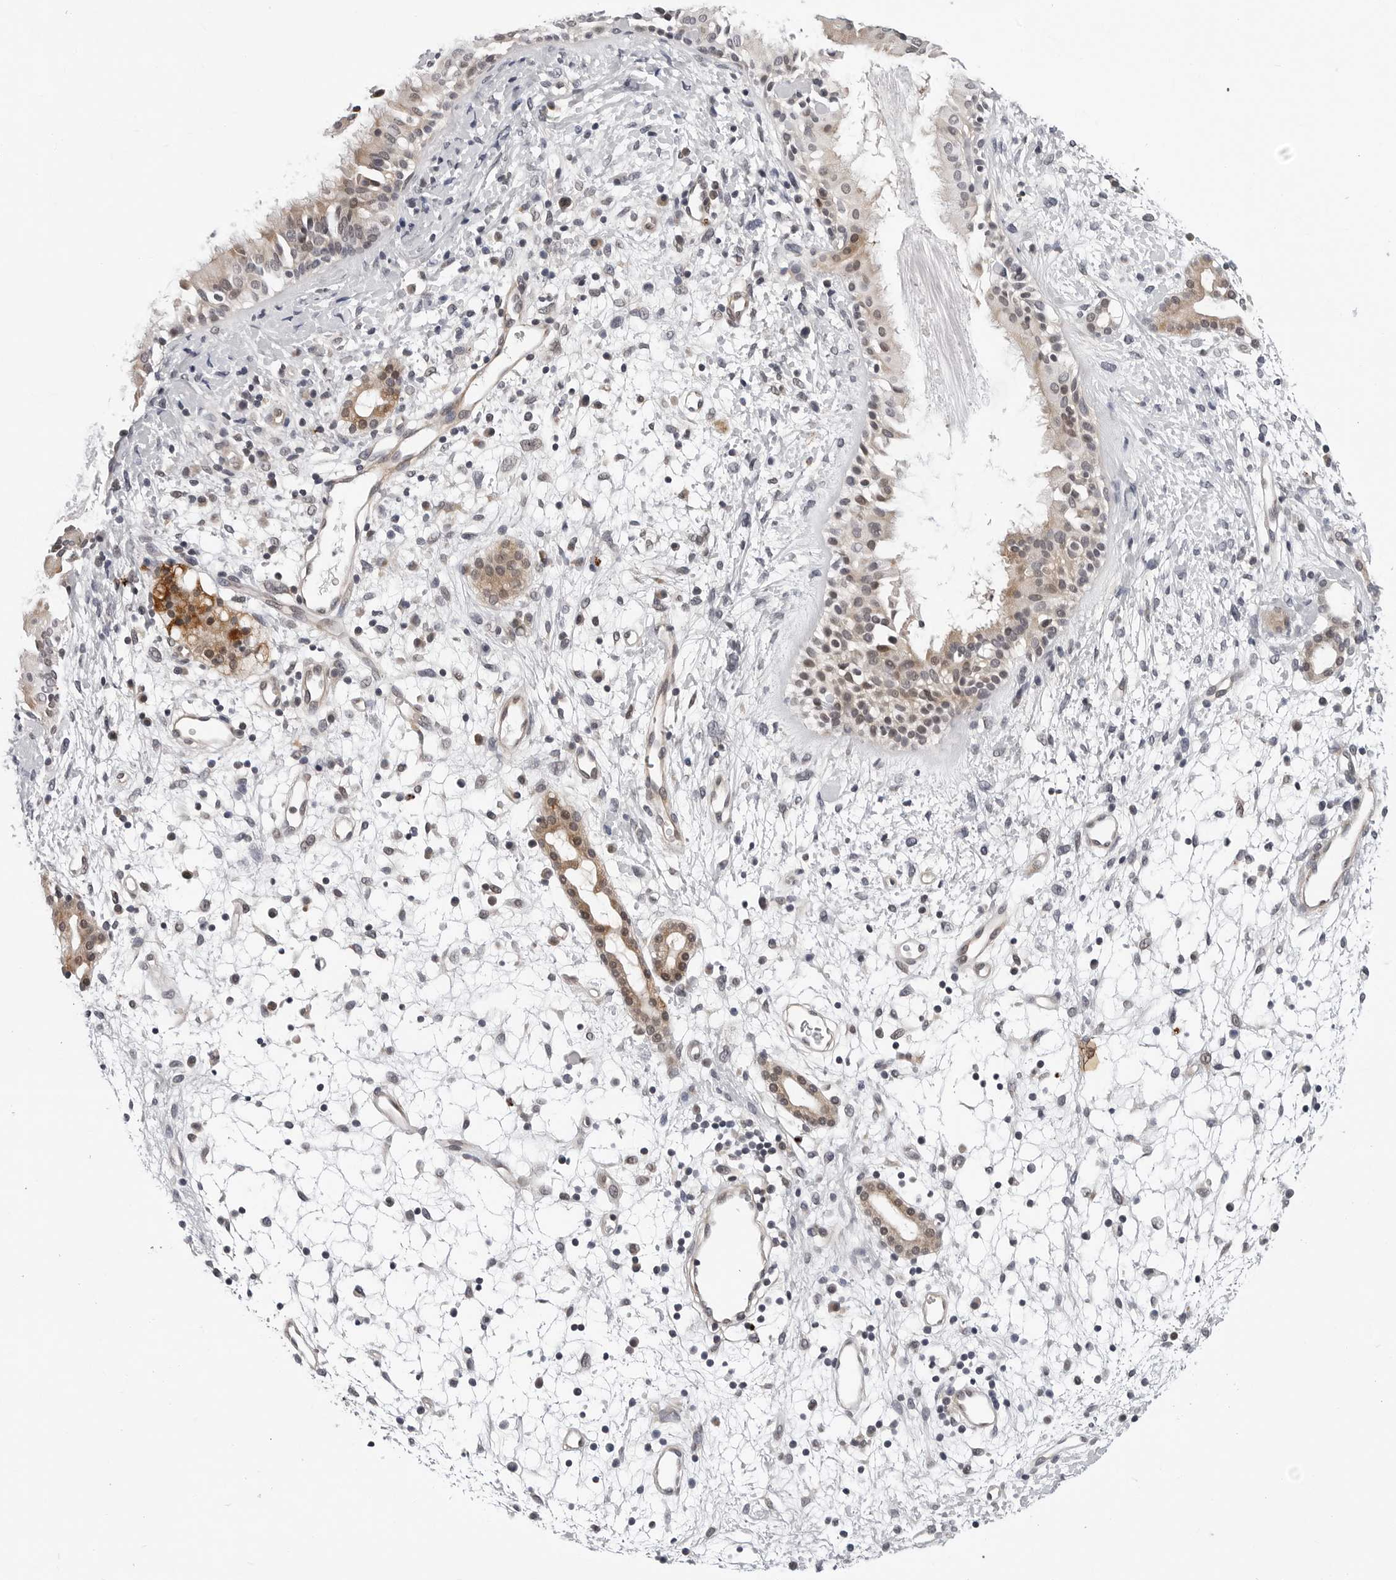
{"staining": {"intensity": "moderate", "quantity": "25%-75%", "location": "cytoplasmic/membranous"}, "tissue": "nasopharynx", "cell_type": "Respiratory epithelial cells", "image_type": "normal", "snomed": [{"axis": "morphology", "description": "Normal tissue, NOS"}, {"axis": "topography", "description": "Nasopharynx"}], "caption": "Unremarkable nasopharynx displays moderate cytoplasmic/membranous expression in approximately 25%-75% of respiratory epithelial cells, visualized by immunohistochemistry.", "gene": "KIAA1614", "patient": {"sex": "male", "age": 22}}